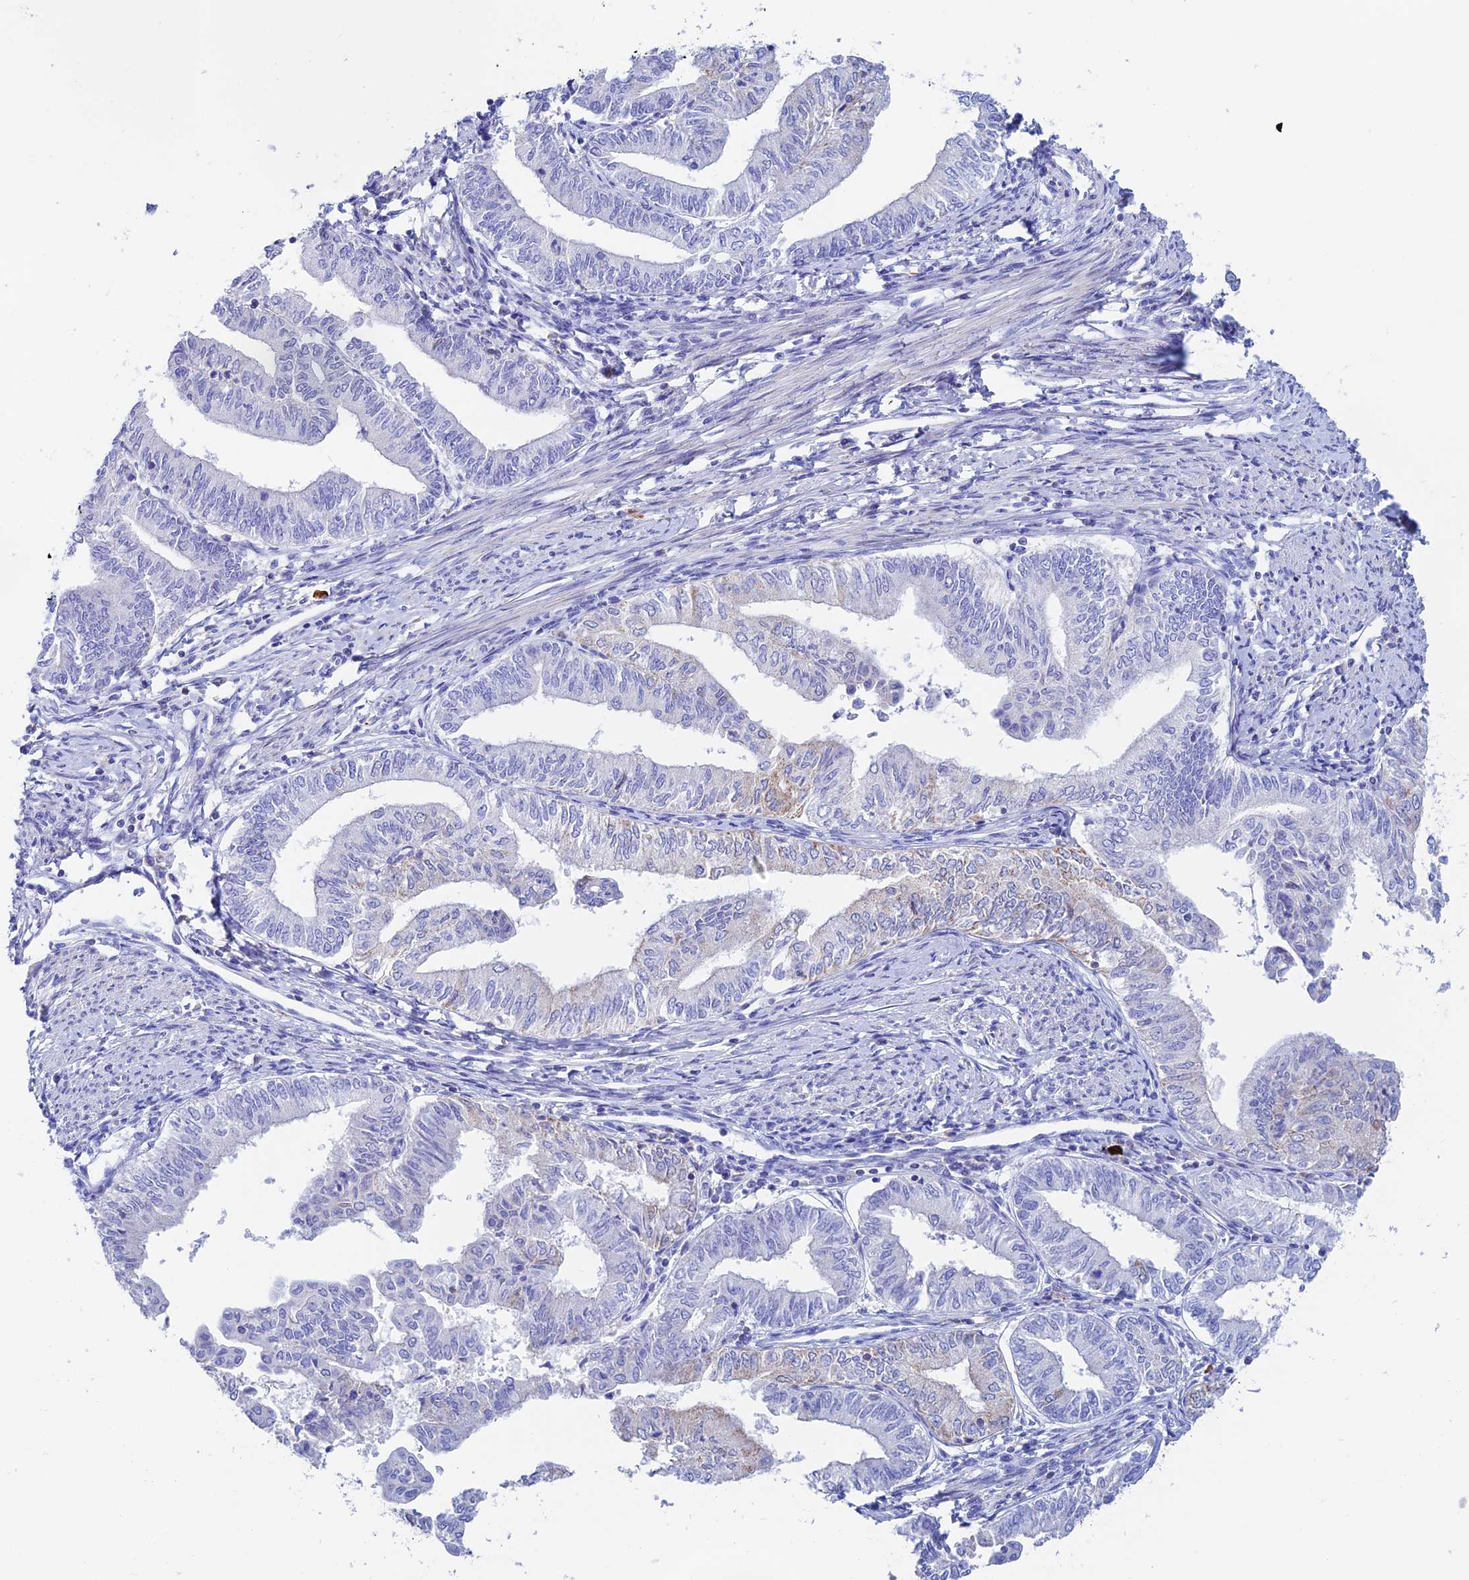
{"staining": {"intensity": "negative", "quantity": "none", "location": "none"}, "tissue": "endometrial cancer", "cell_type": "Tumor cells", "image_type": "cancer", "snomed": [{"axis": "morphology", "description": "Adenocarcinoma, NOS"}, {"axis": "topography", "description": "Endometrium"}], "caption": "This is a image of immunohistochemistry (IHC) staining of endometrial cancer (adenocarcinoma), which shows no expression in tumor cells. (DAB immunohistochemistry (IHC) with hematoxylin counter stain).", "gene": "PRIM1", "patient": {"sex": "female", "age": 66}}